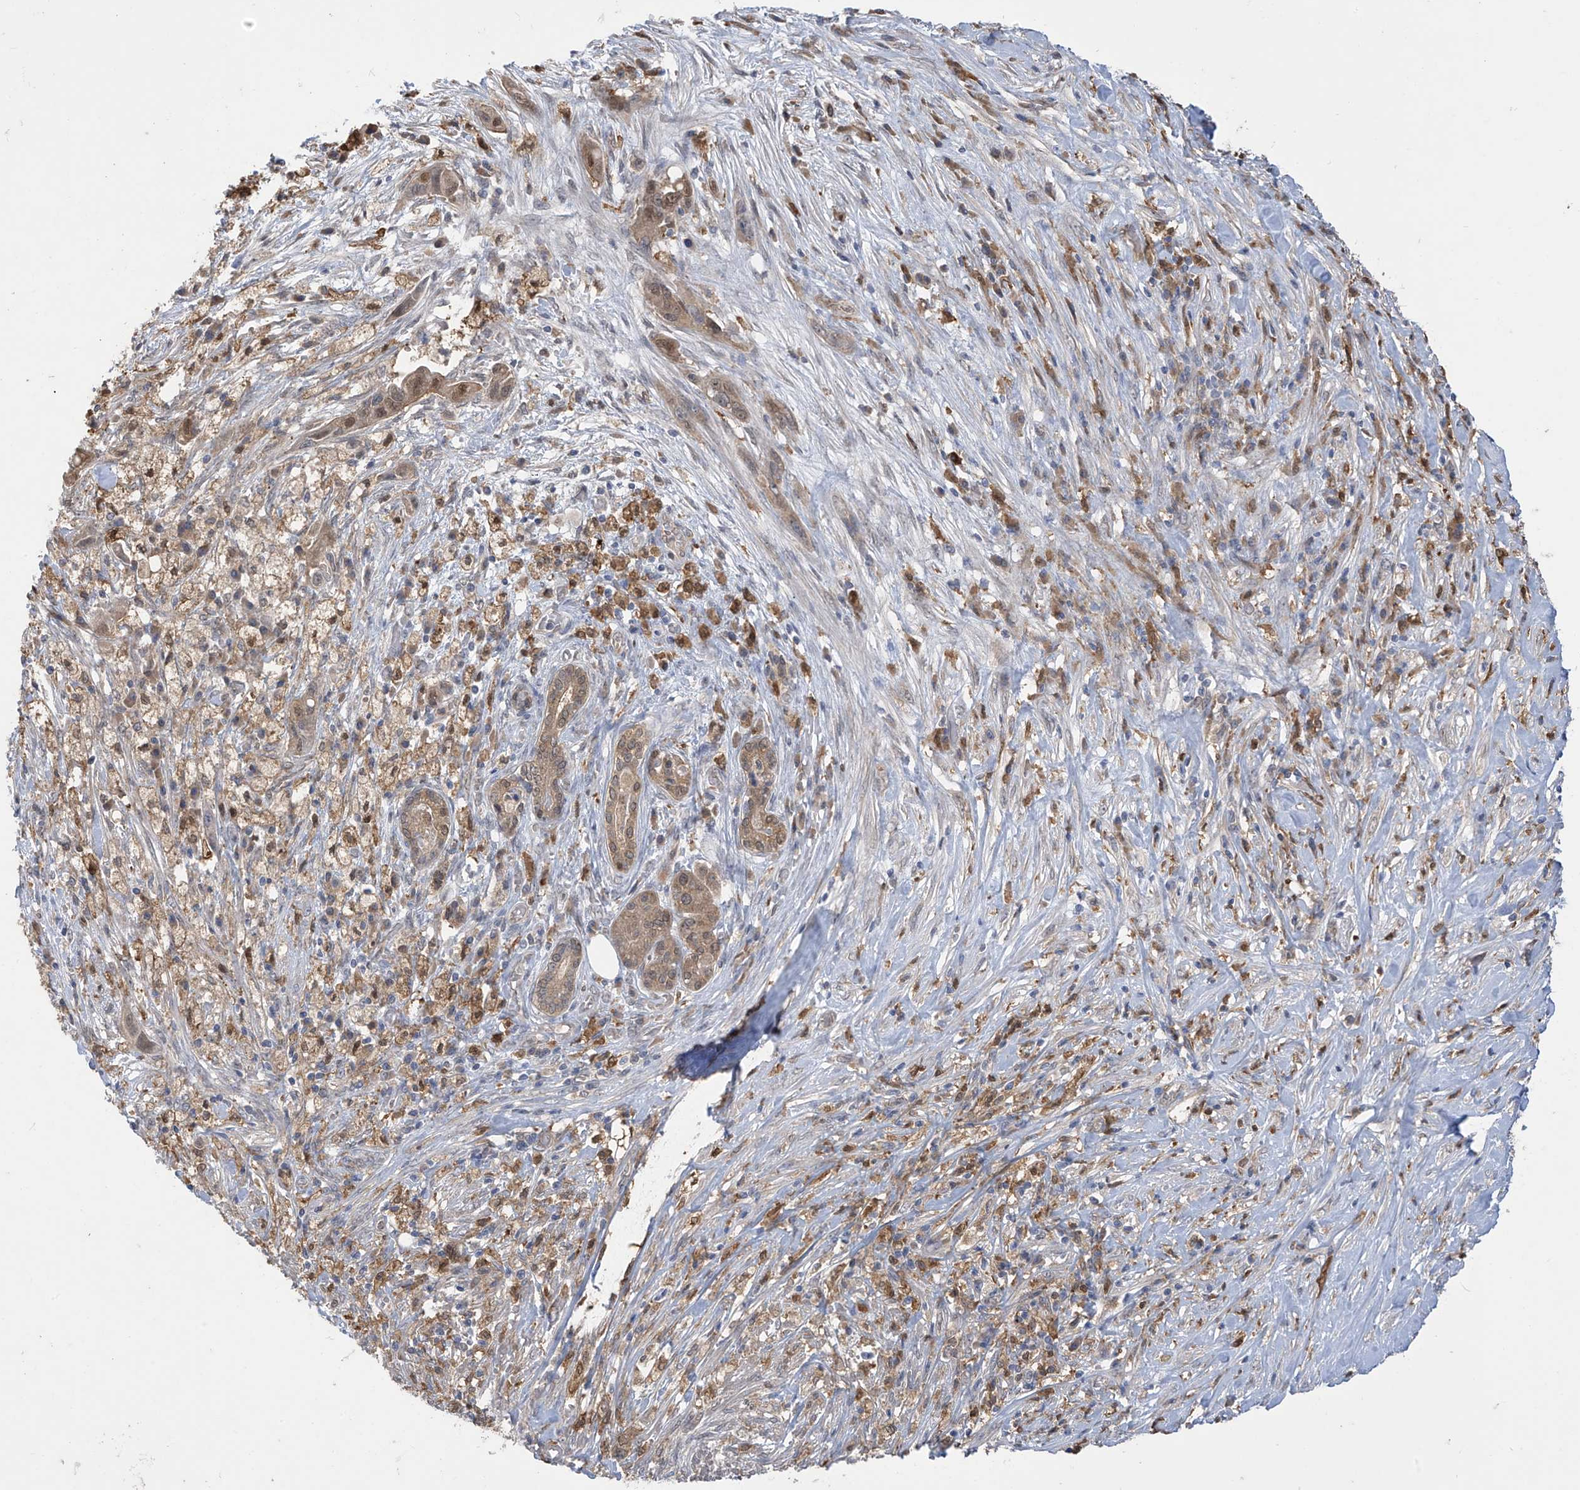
{"staining": {"intensity": "moderate", "quantity": ">75%", "location": "cytoplasmic/membranous,nuclear"}, "tissue": "pancreatic cancer", "cell_type": "Tumor cells", "image_type": "cancer", "snomed": [{"axis": "morphology", "description": "Adenocarcinoma, NOS"}, {"axis": "topography", "description": "Pancreas"}], "caption": "IHC micrograph of neoplastic tissue: pancreatic cancer stained using immunohistochemistry (IHC) demonstrates medium levels of moderate protein expression localized specifically in the cytoplasmic/membranous and nuclear of tumor cells, appearing as a cytoplasmic/membranous and nuclear brown color.", "gene": "IDH1", "patient": {"sex": "female", "age": 73}}